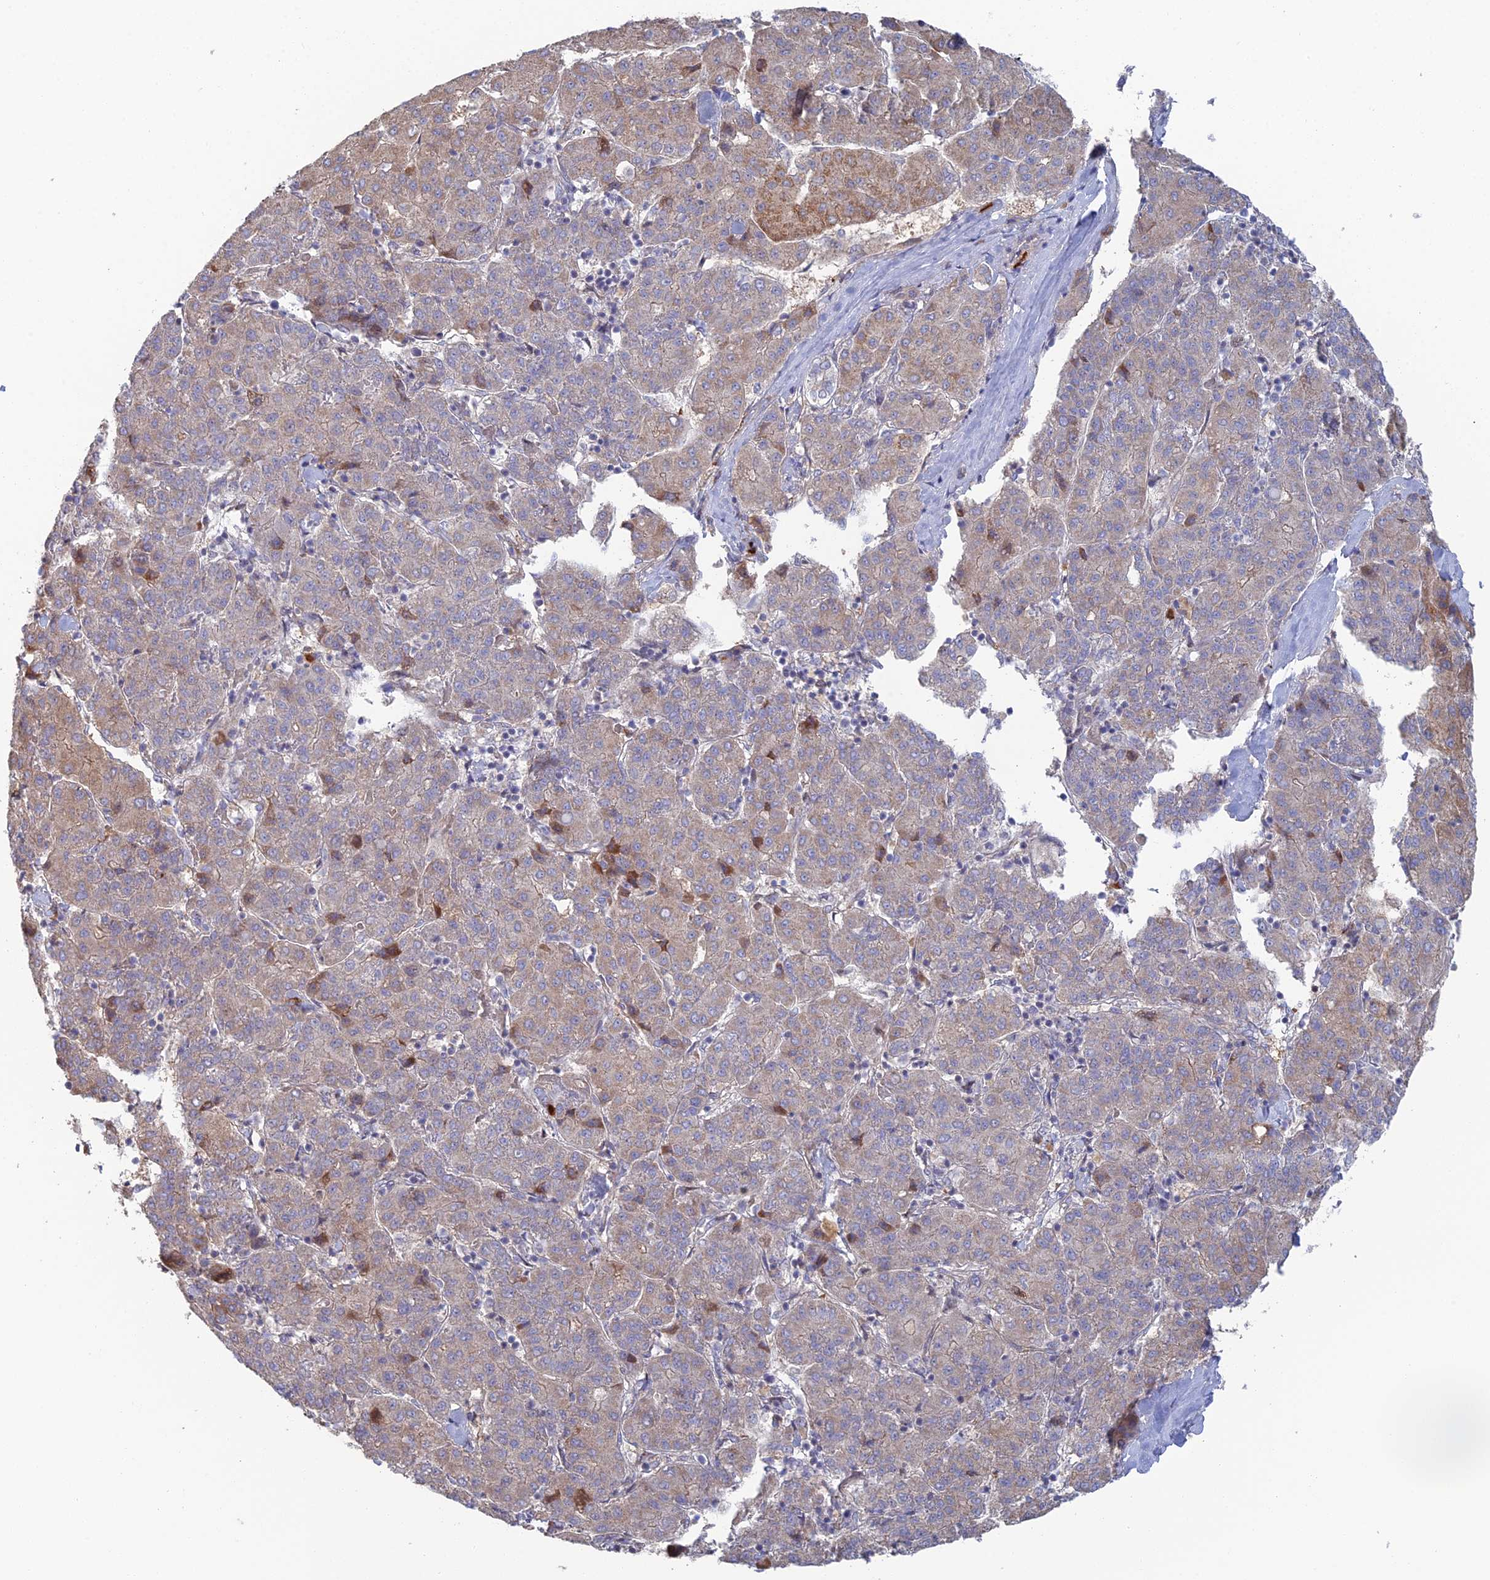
{"staining": {"intensity": "moderate", "quantity": "<25%", "location": "cytoplasmic/membranous"}, "tissue": "liver cancer", "cell_type": "Tumor cells", "image_type": "cancer", "snomed": [{"axis": "morphology", "description": "Carcinoma, Hepatocellular, NOS"}, {"axis": "topography", "description": "Liver"}], "caption": "High-power microscopy captured an immunohistochemistry micrograph of liver cancer, revealing moderate cytoplasmic/membranous expression in about <25% of tumor cells.", "gene": "ARL16", "patient": {"sex": "male", "age": 65}}